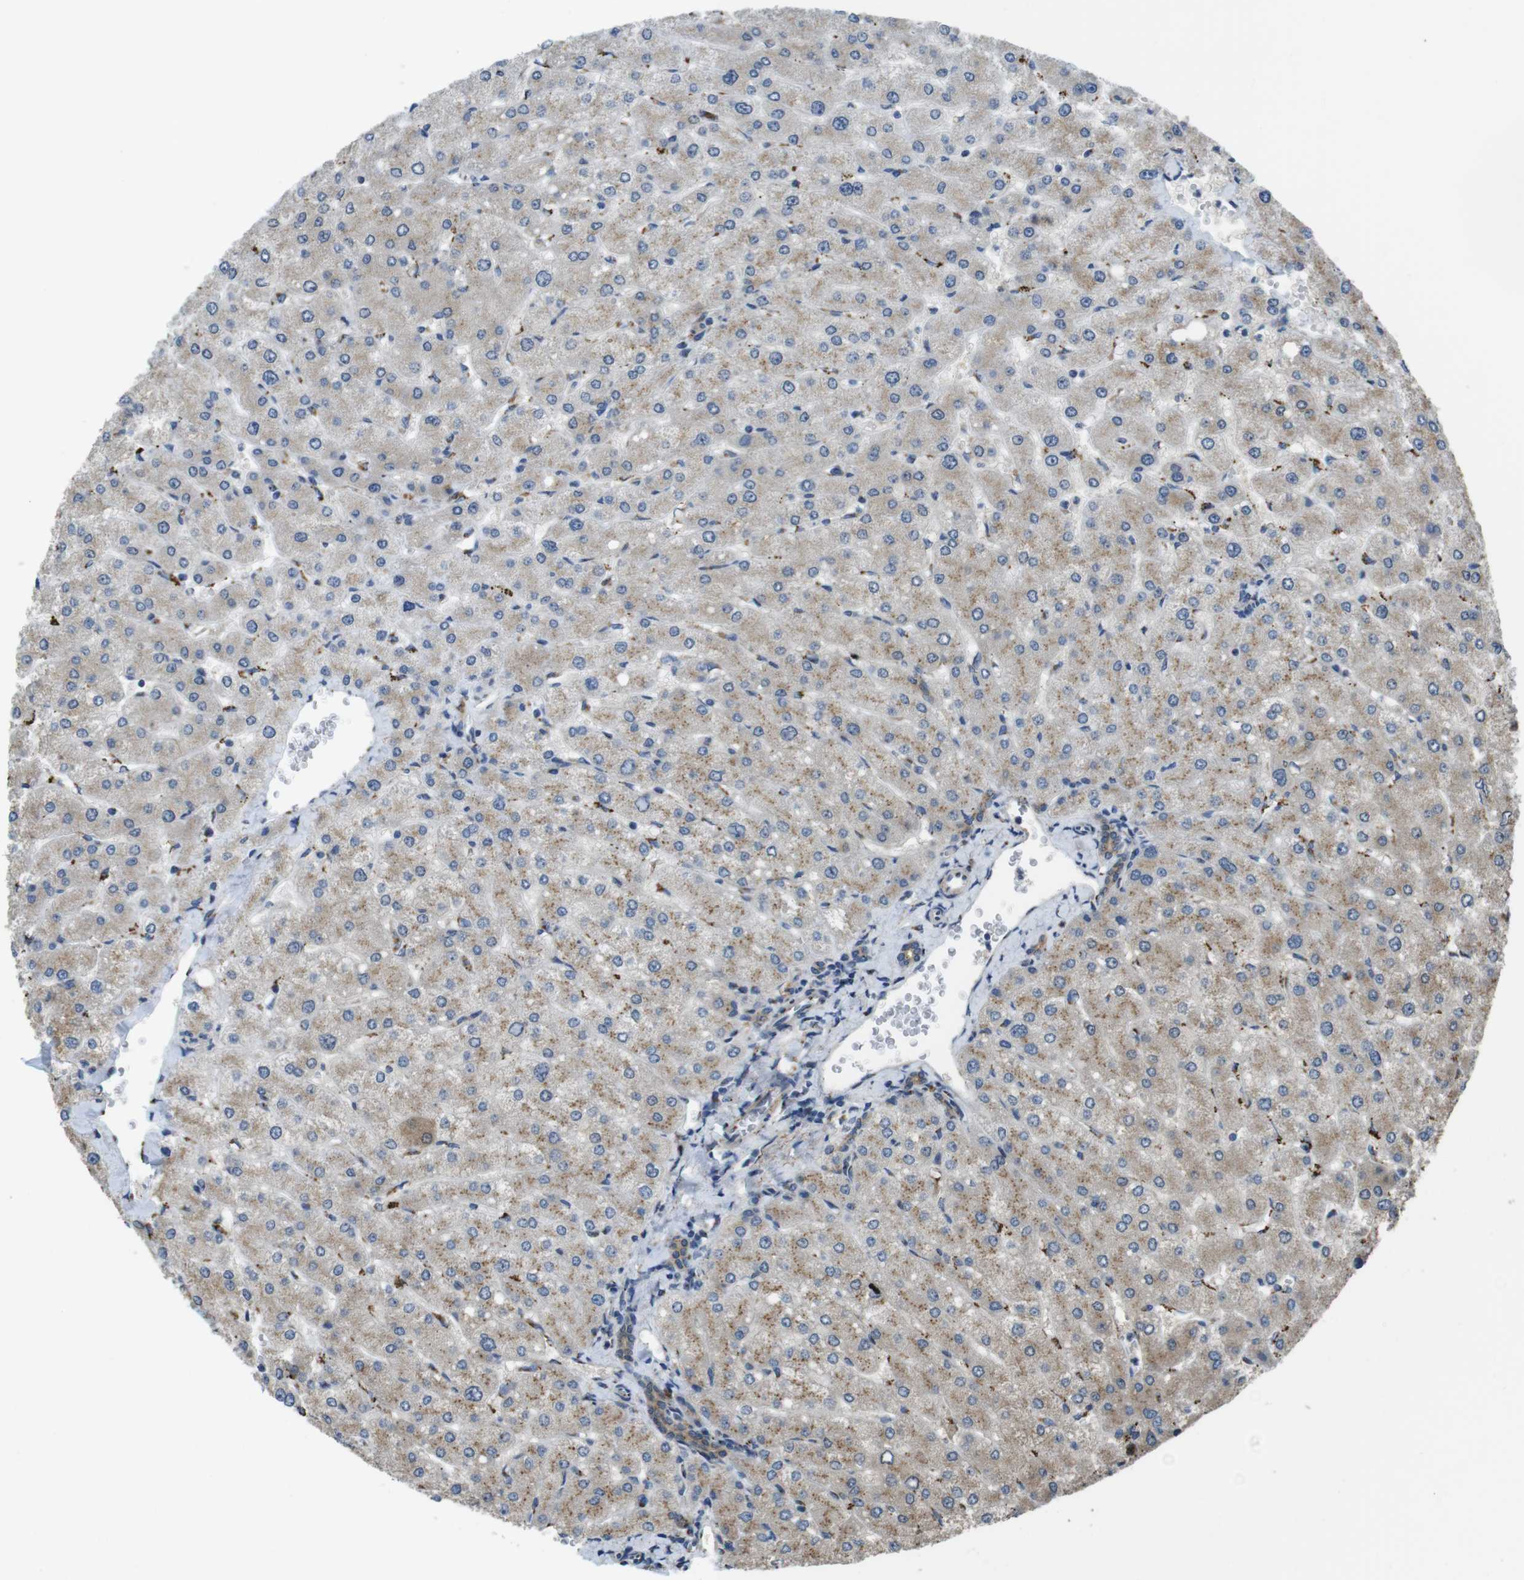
{"staining": {"intensity": "moderate", "quantity": ">75%", "location": "cytoplasmic/membranous"}, "tissue": "liver", "cell_type": "Cholangiocytes", "image_type": "normal", "snomed": [{"axis": "morphology", "description": "Normal tissue, NOS"}, {"axis": "topography", "description": "Liver"}], "caption": "High-magnification brightfield microscopy of normal liver stained with DAB (brown) and counterstained with hematoxylin (blue). cholangiocytes exhibit moderate cytoplasmic/membranous positivity is present in approximately>75% of cells.", "gene": "RAB6A", "patient": {"sex": "male", "age": 55}}